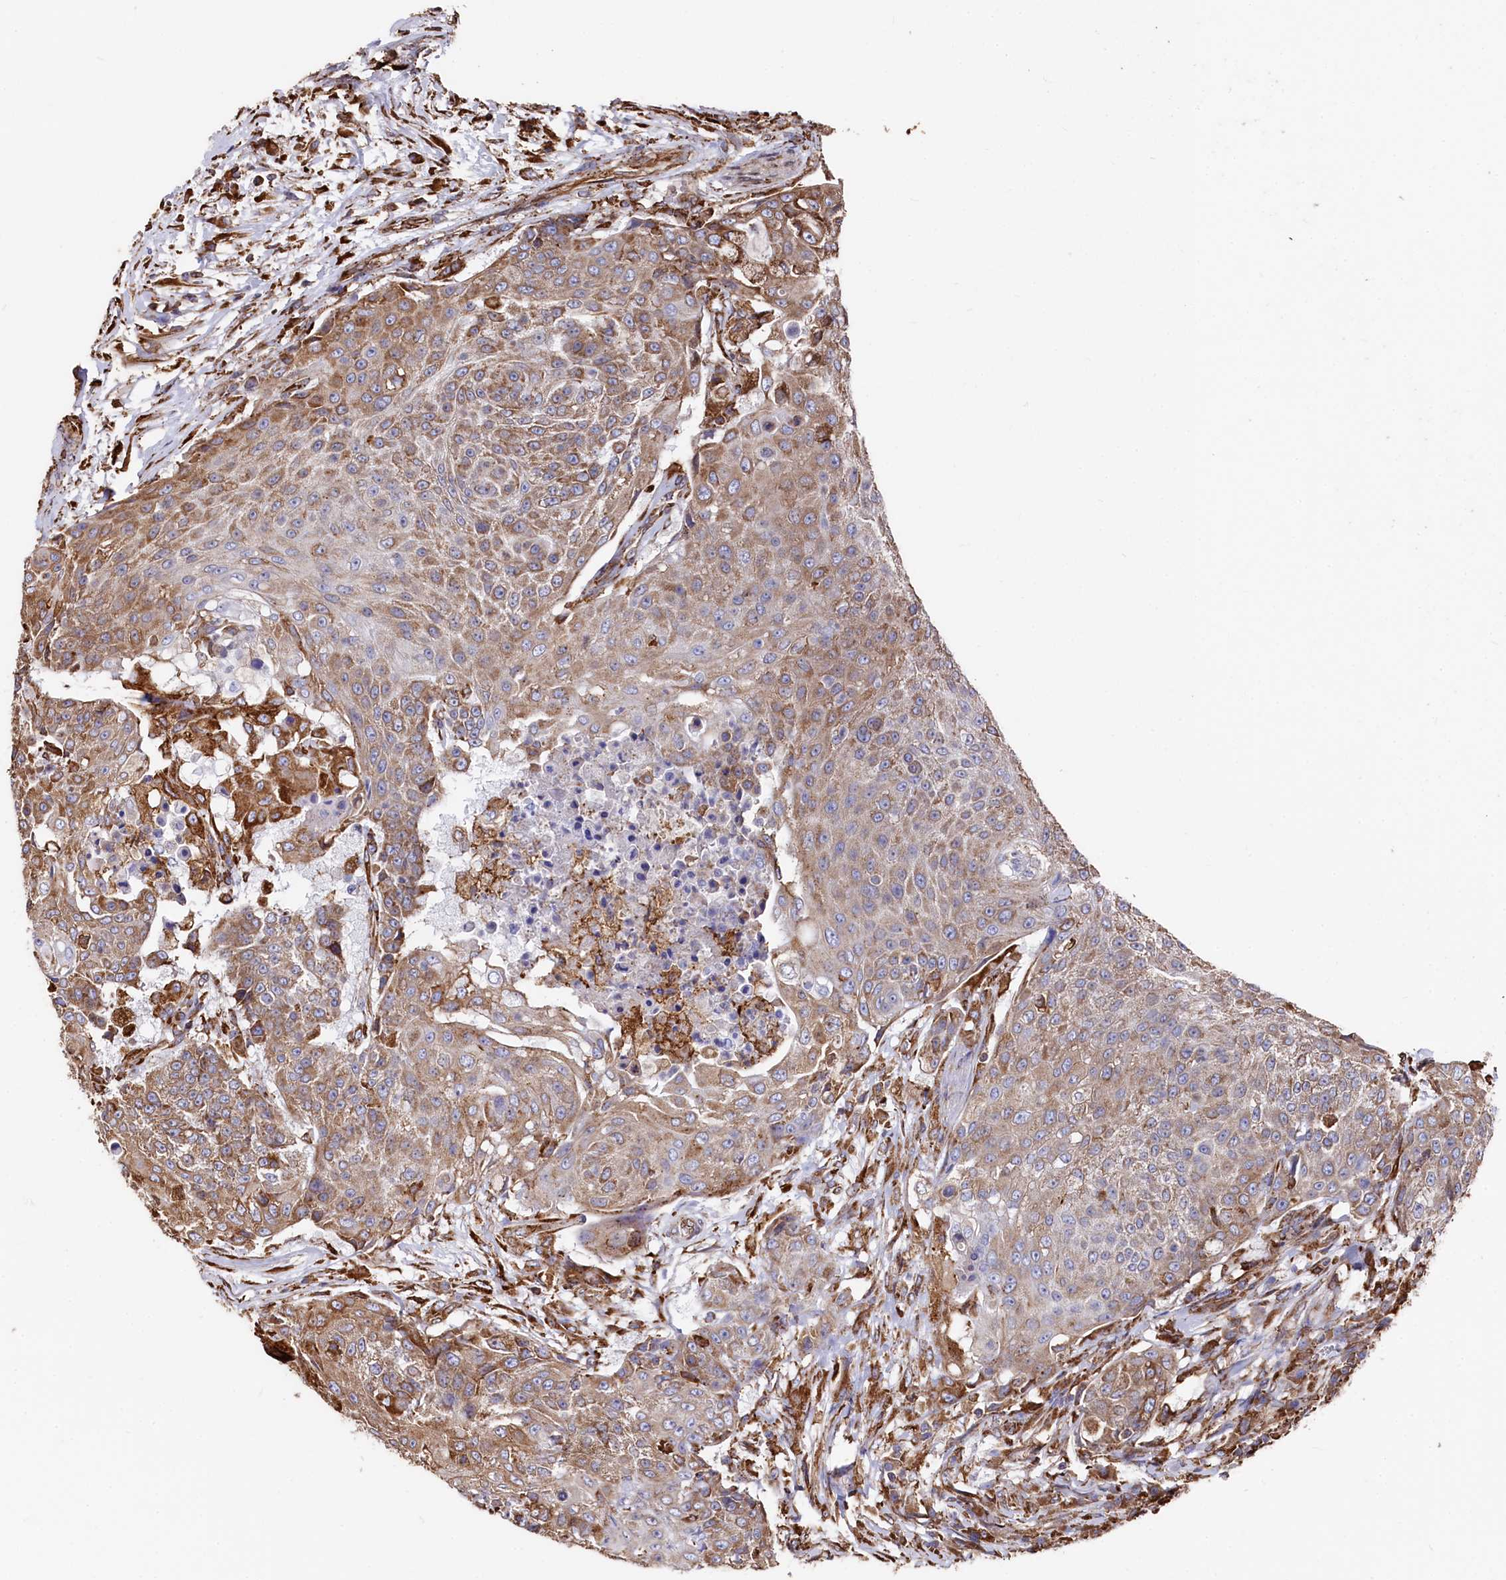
{"staining": {"intensity": "moderate", "quantity": ">75%", "location": "cytoplasmic/membranous"}, "tissue": "urothelial cancer", "cell_type": "Tumor cells", "image_type": "cancer", "snomed": [{"axis": "morphology", "description": "Urothelial carcinoma, High grade"}, {"axis": "topography", "description": "Urinary bladder"}], "caption": "Immunohistochemistry of human high-grade urothelial carcinoma reveals medium levels of moderate cytoplasmic/membranous positivity in approximately >75% of tumor cells.", "gene": "NEURL1B", "patient": {"sex": "female", "age": 63}}